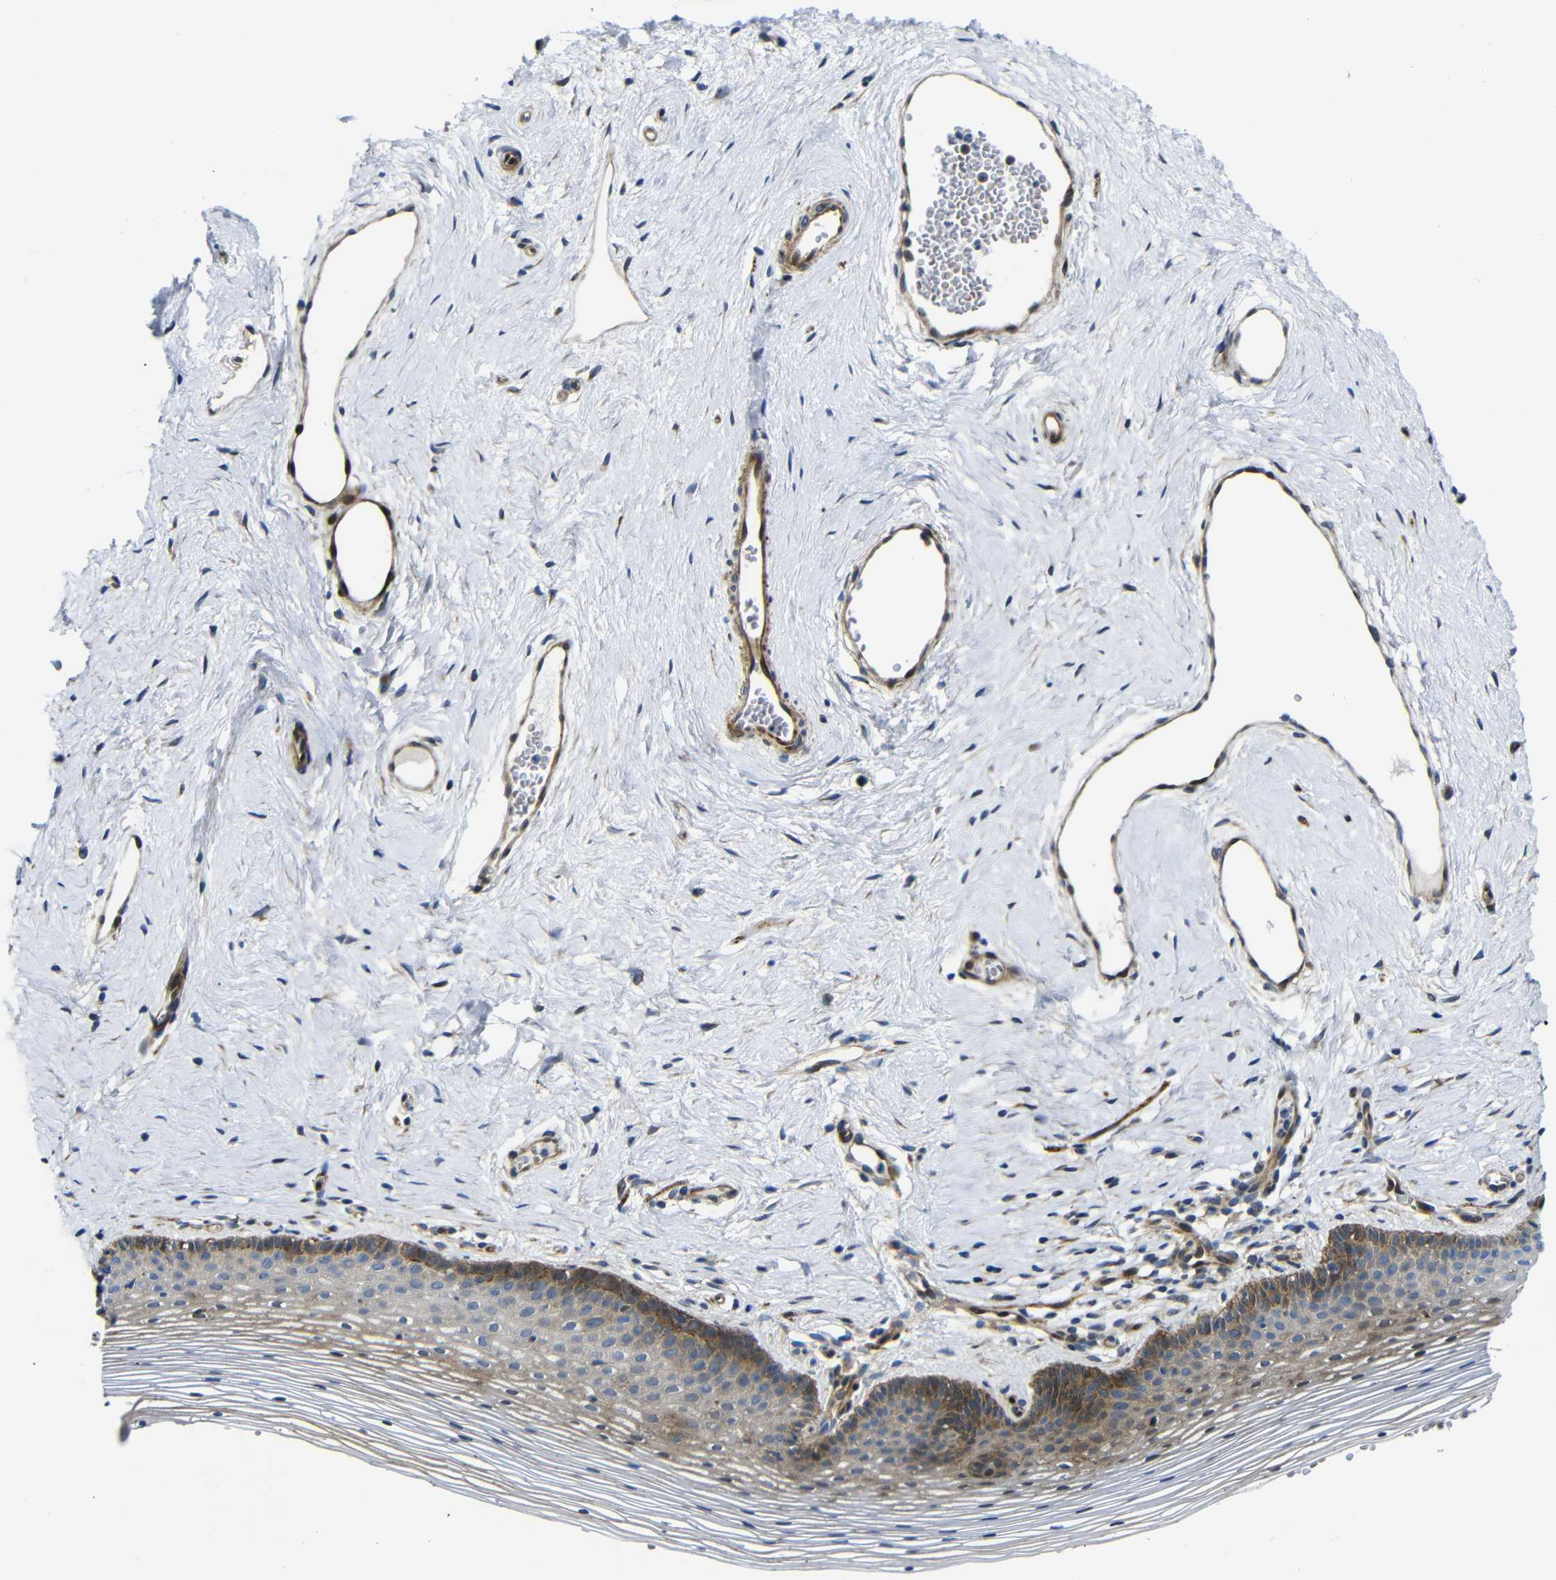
{"staining": {"intensity": "strong", "quantity": "25%-75%", "location": "cytoplasmic/membranous"}, "tissue": "vagina", "cell_type": "Squamous epithelial cells", "image_type": "normal", "snomed": [{"axis": "morphology", "description": "Normal tissue, NOS"}, {"axis": "topography", "description": "Vagina"}], "caption": "Immunohistochemistry micrograph of normal human vagina stained for a protein (brown), which displays high levels of strong cytoplasmic/membranous positivity in approximately 25%-75% of squamous epithelial cells.", "gene": "PARP14", "patient": {"sex": "female", "age": 32}}